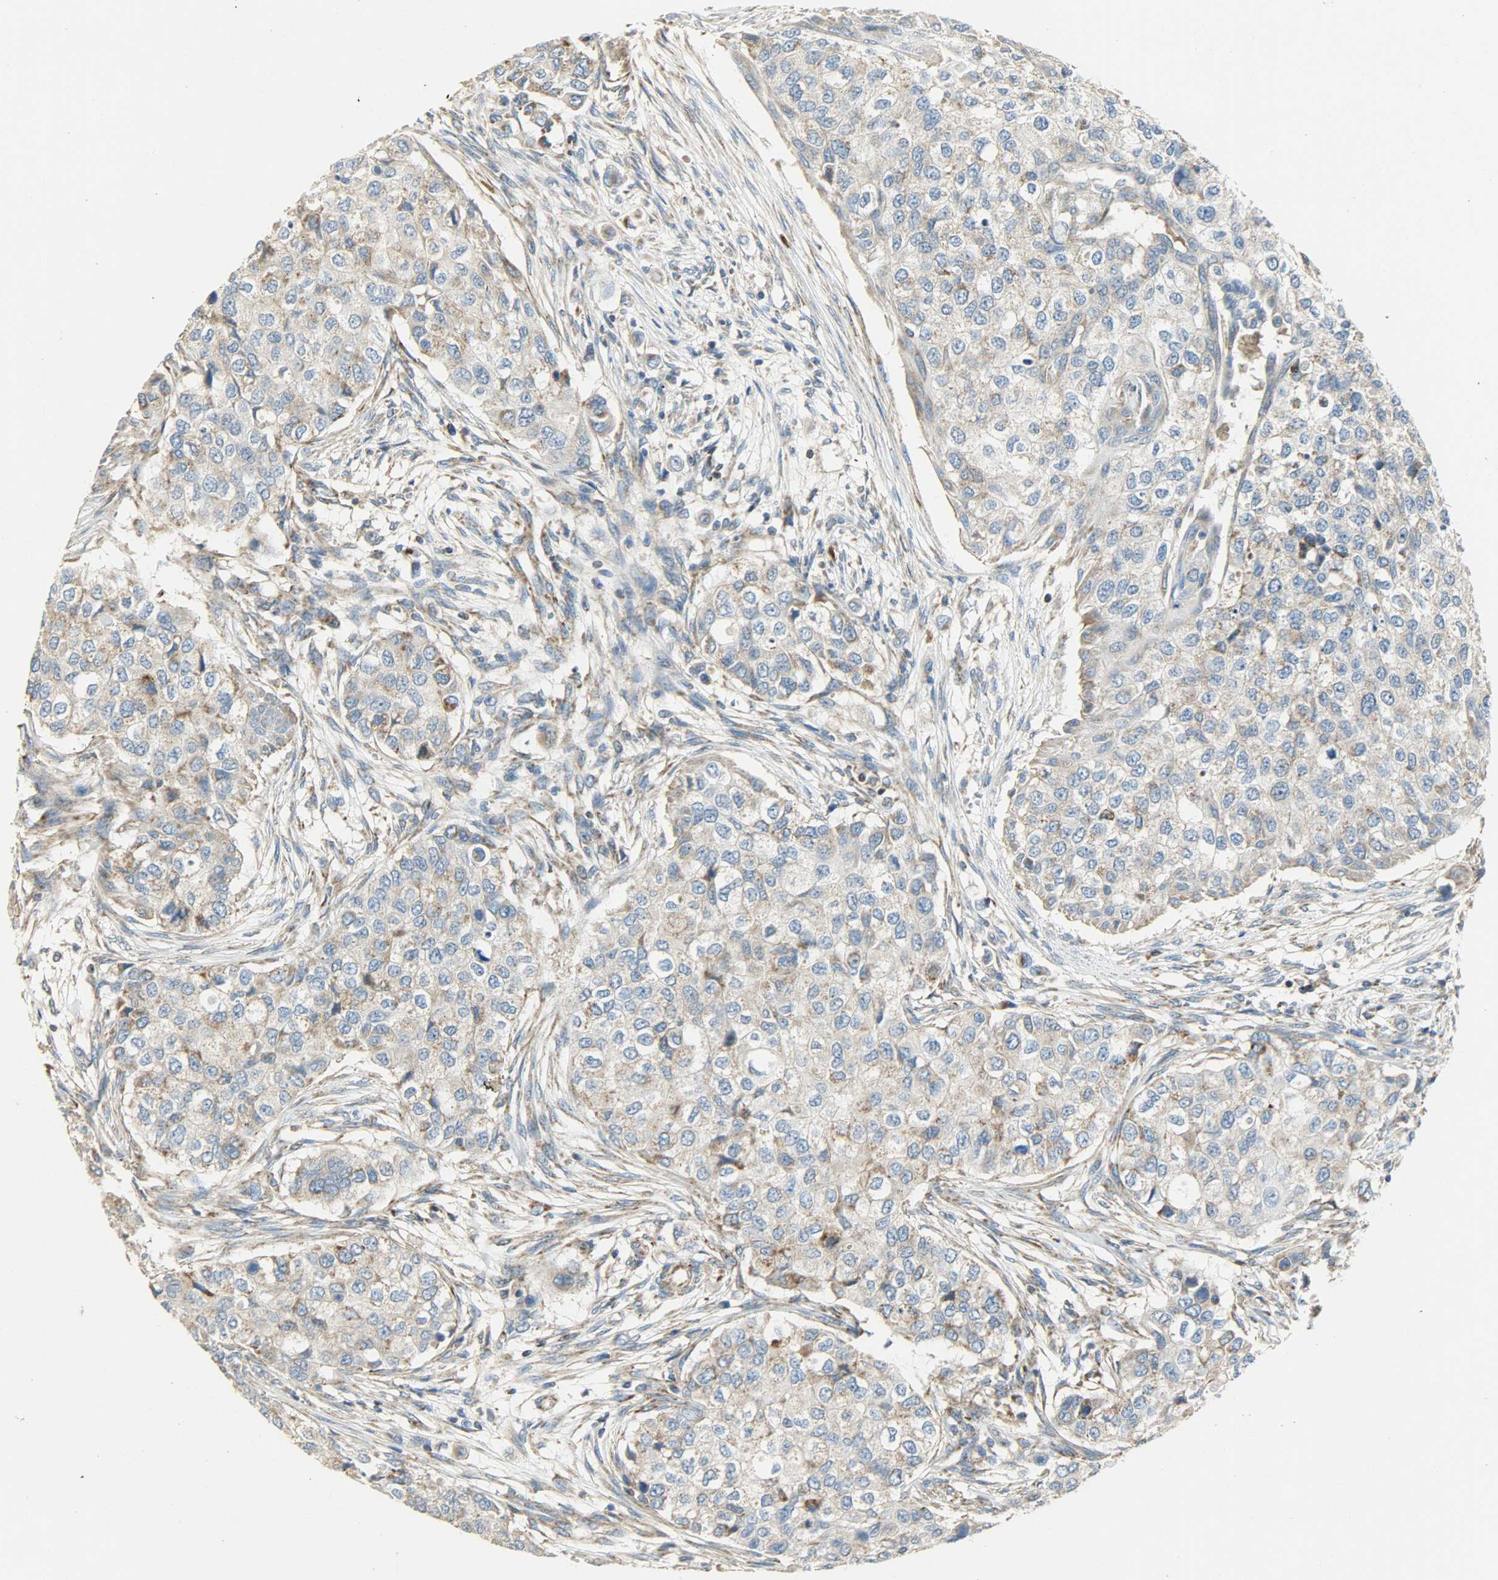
{"staining": {"intensity": "weak", "quantity": ">75%", "location": "cytoplasmic/membranous"}, "tissue": "breast cancer", "cell_type": "Tumor cells", "image_type": "cancer", "snomed": [{"axis": "morphology", "description": "Normal tissue, NOS"}, {"axis": "morphology", "description": "Duct carcinoma"}, {"axis": "topography", "description": "Breast"}], "caption": "Breast cancer (invasive ductal carcinoma) stained for a protein exhibits weak cytoplasmic/membranous positivity in tumor cells. The staining was performed using DAB (3,3'-diaminobenzidine) to visualize the protein expression in brown, while the nuclei were stained in blue with hematoxylin (Magnification: 20x).", "gene": "NNT", "patient": {"sex": "female", "age": 49}}